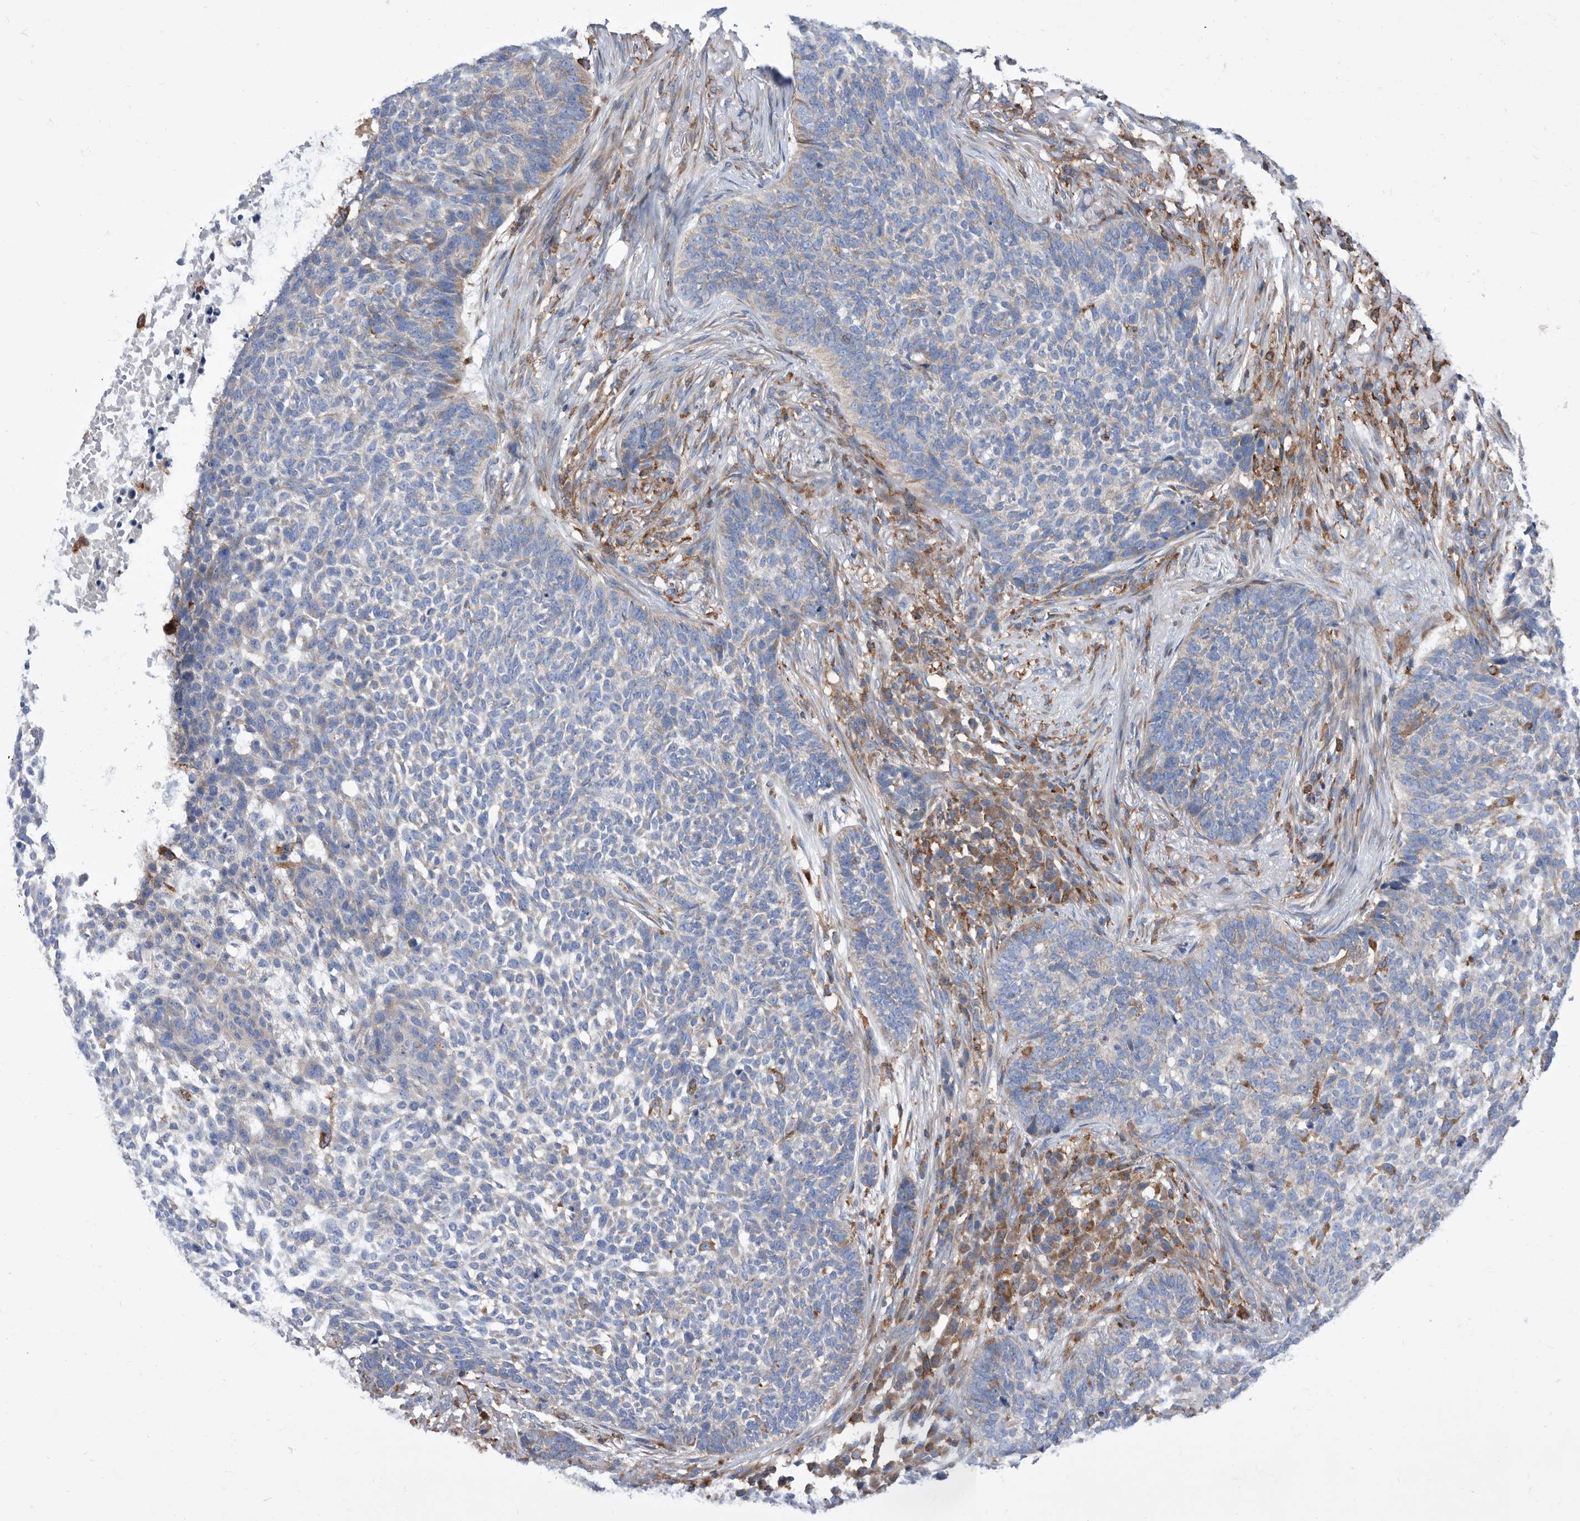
{"staining": {"intensity": "negative", "quantity": "none", "location": "none"}, "tissue": "skin cancer", "cell_type": "Tumor cells", "image_type": "cancer", "snomed": [{"axis": "morphology", "description": "Basal cell carcinoma"}, {"axis": "topography", "description": "Skin"}], "caption": "Protein analysis of skin cancer (basal cell carcinoma) shows no significant expression in tumor cells.", "gene": "SMG7", "patient": {"sex": "male", "age": 85}}